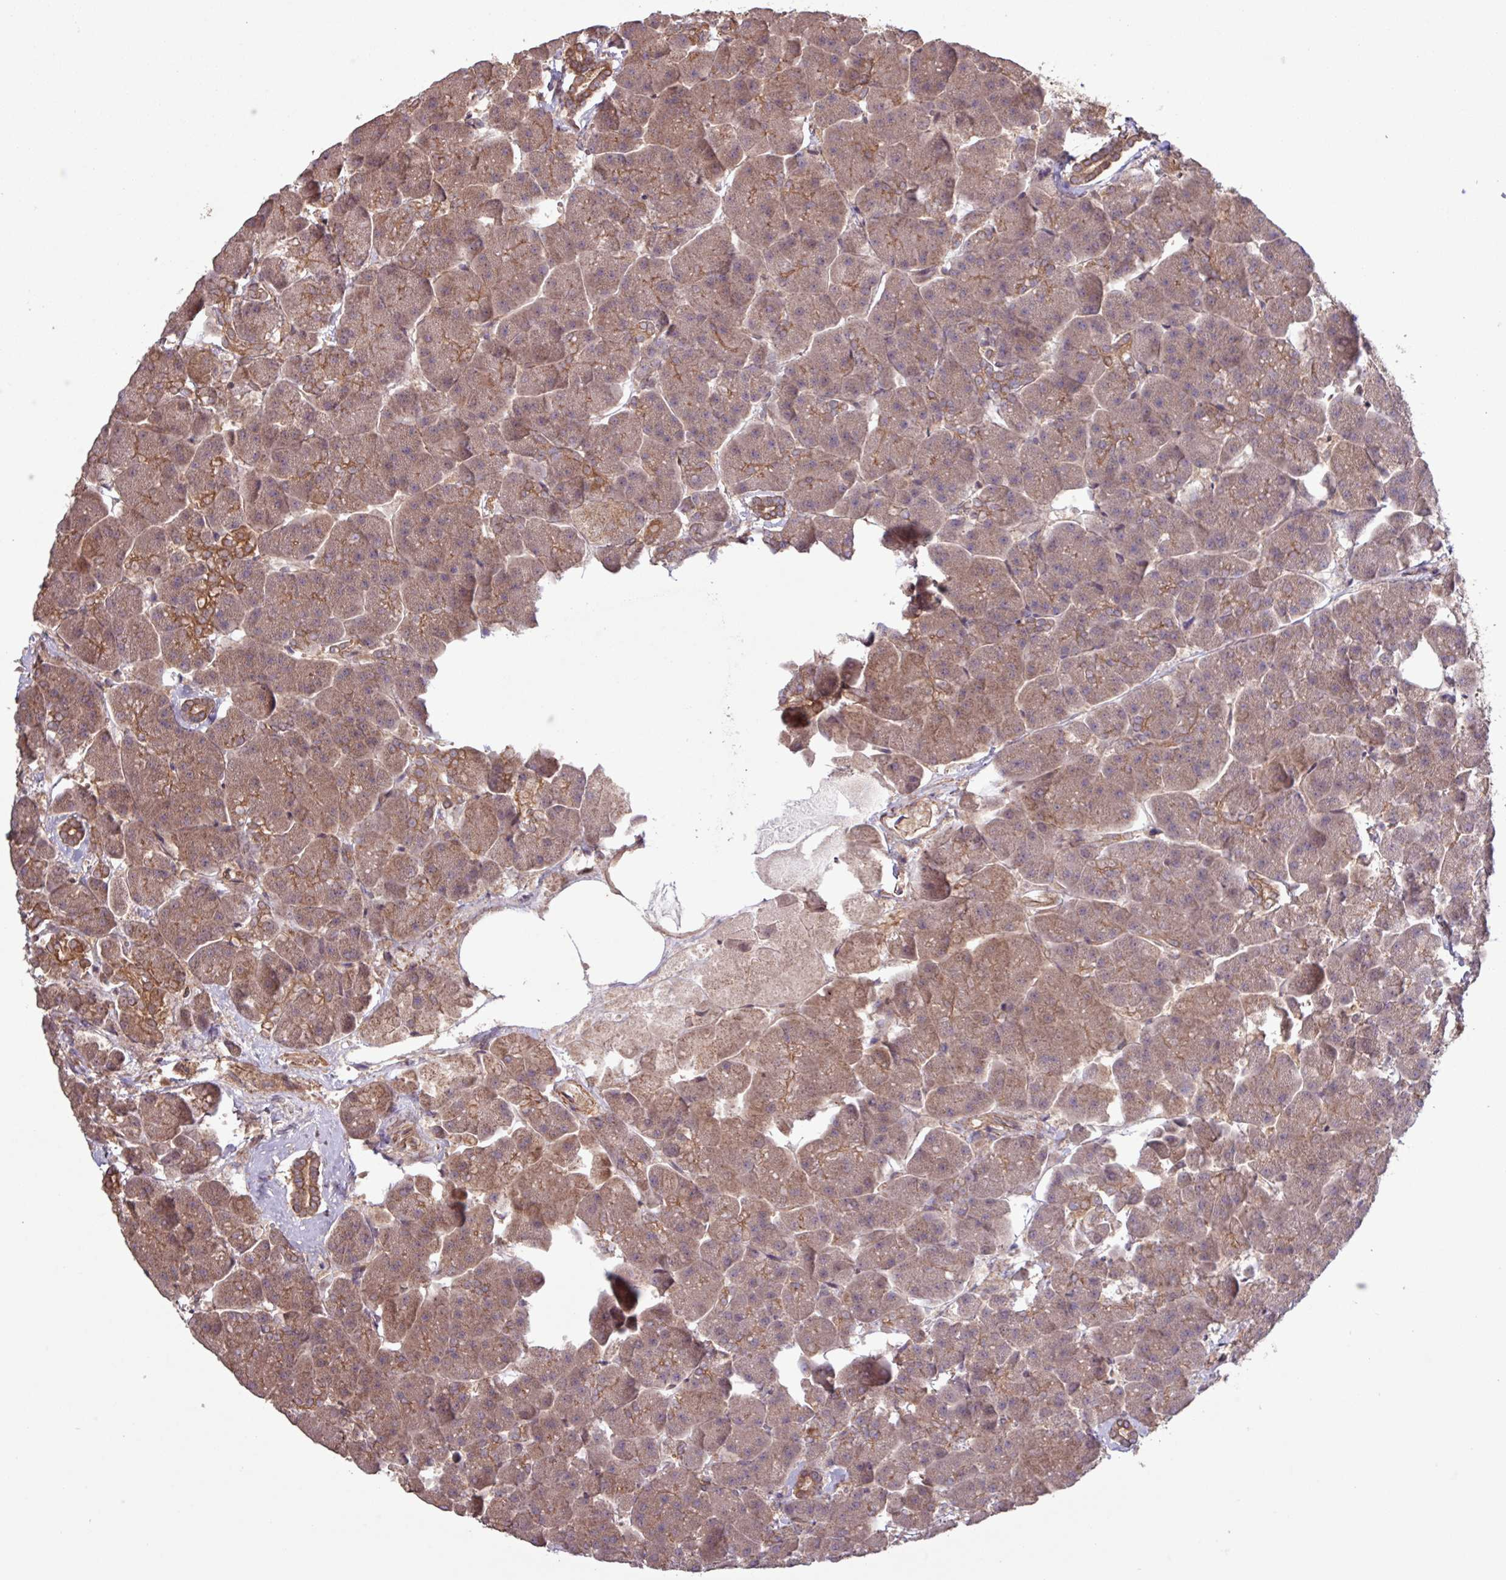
{"staining": {"intensity": "moderate", "quantity": ">75%", "location": "cytoplasmic/membranous"}, "tissue": "pancreas", "cell_type": "Exocrine glandular cells", "image_type": "normal", "snomed": [{"axis": "morphology", "description": "Normal tissue, NOS"}, {"axis": "topography", "description": "Pancreas"}, {"axis": "topography", "description": "Peripheral nerve tissue"}], "caption": "Protein expression analysis of normal human pancreas reveals moderate cytoplasmic/membranous positivity in approximately >75% of exocrine glandular cells.", "gene": "TRABD2A", "patient": {"sex": "male", "age": 54}}